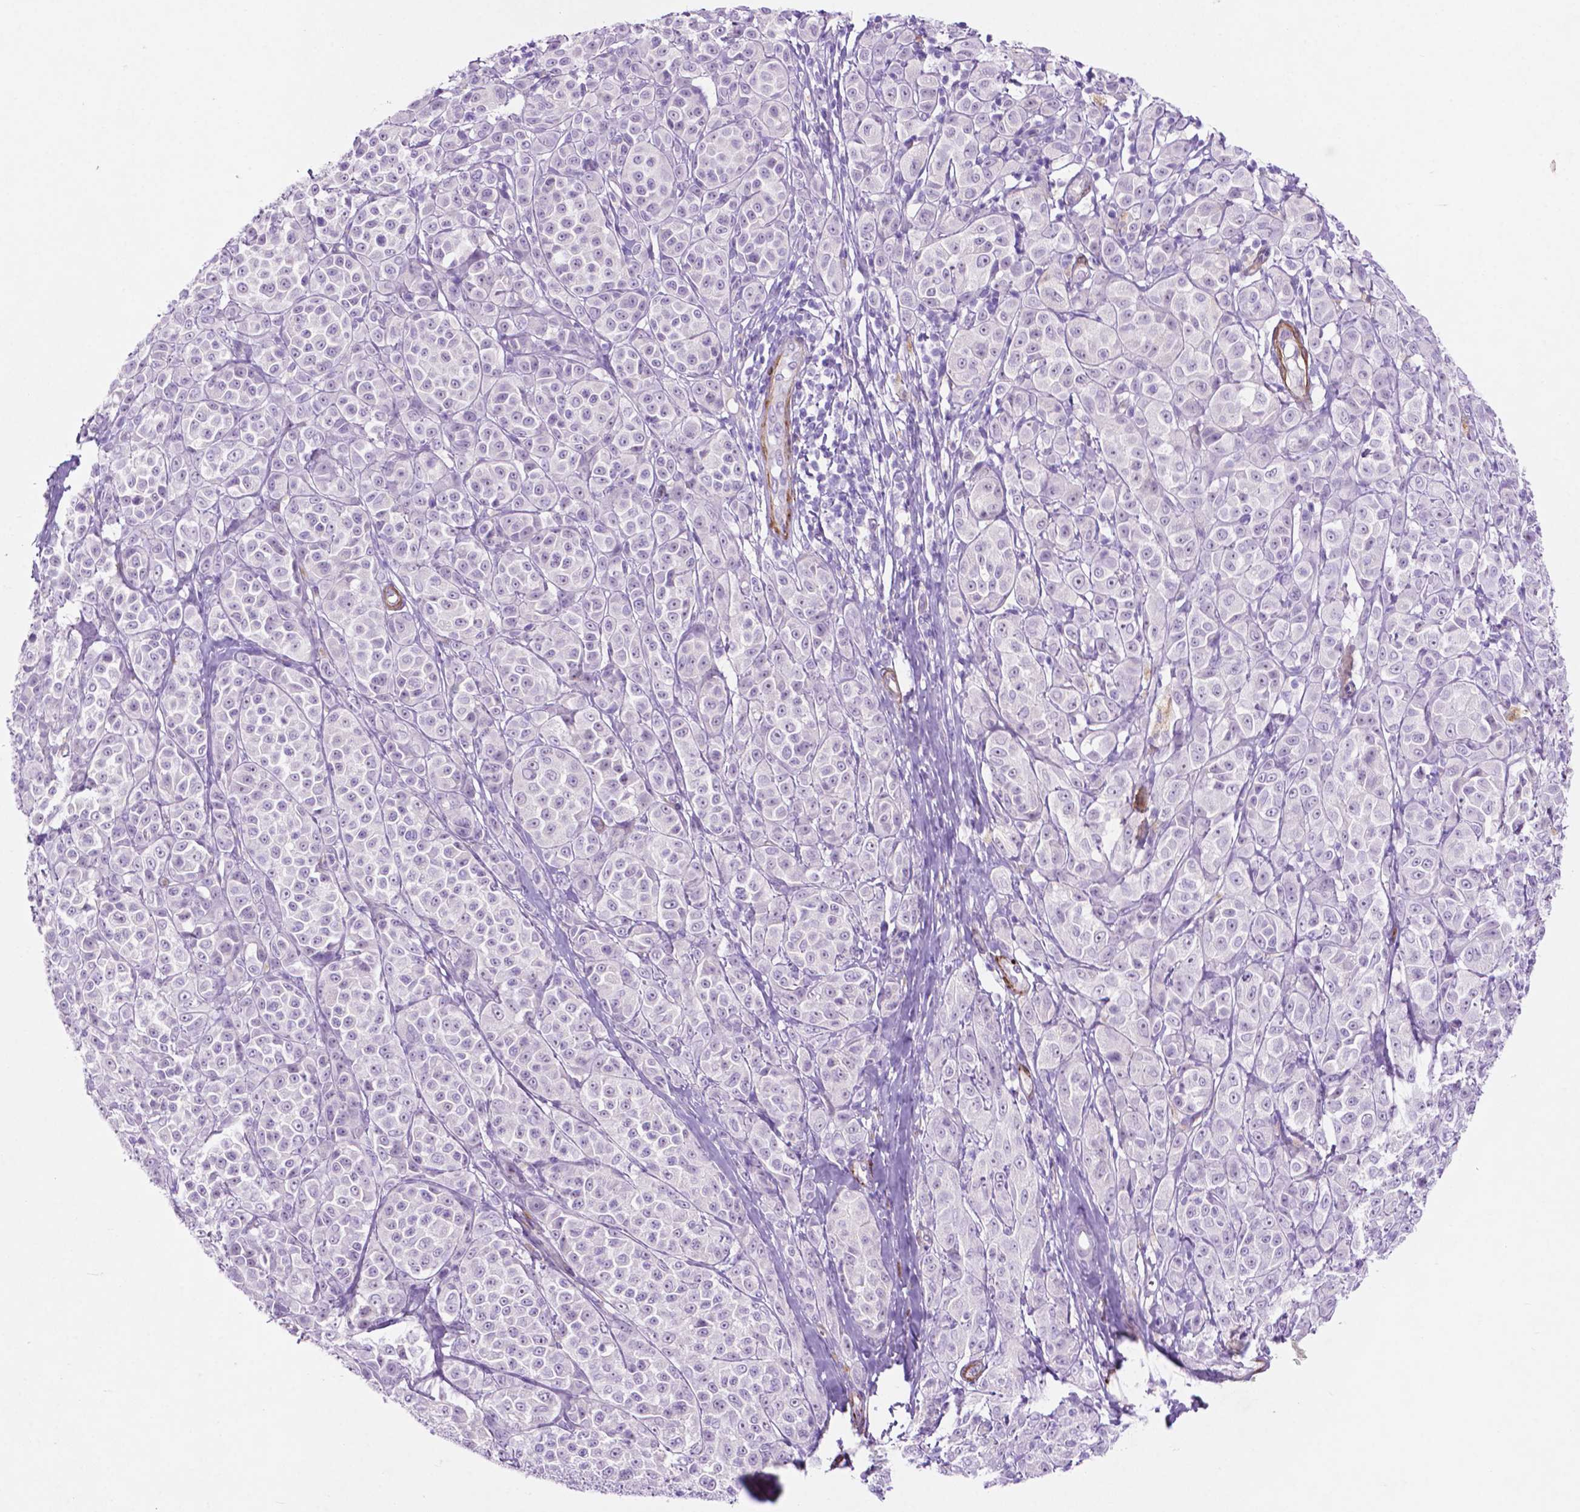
{"staining": {"intensity": "negative", "quantity": "none", "location": "none"}, "tissue": "melanoma", "cell_type": "Tumor cells", "image_type": "cancer", "snomed": [{"axis": "morphology", "description": "Malignant melanoma, NOS"}, {"axis": "topography", "description": "Skin"}], "caption": "High power microscopy micrograph of an immunohistochemistry photomicrograph of melanoma, revealing no significant staining in tumor cells.", "gene": "ASPG", "patient": {"sex": "male", "age": 89}}